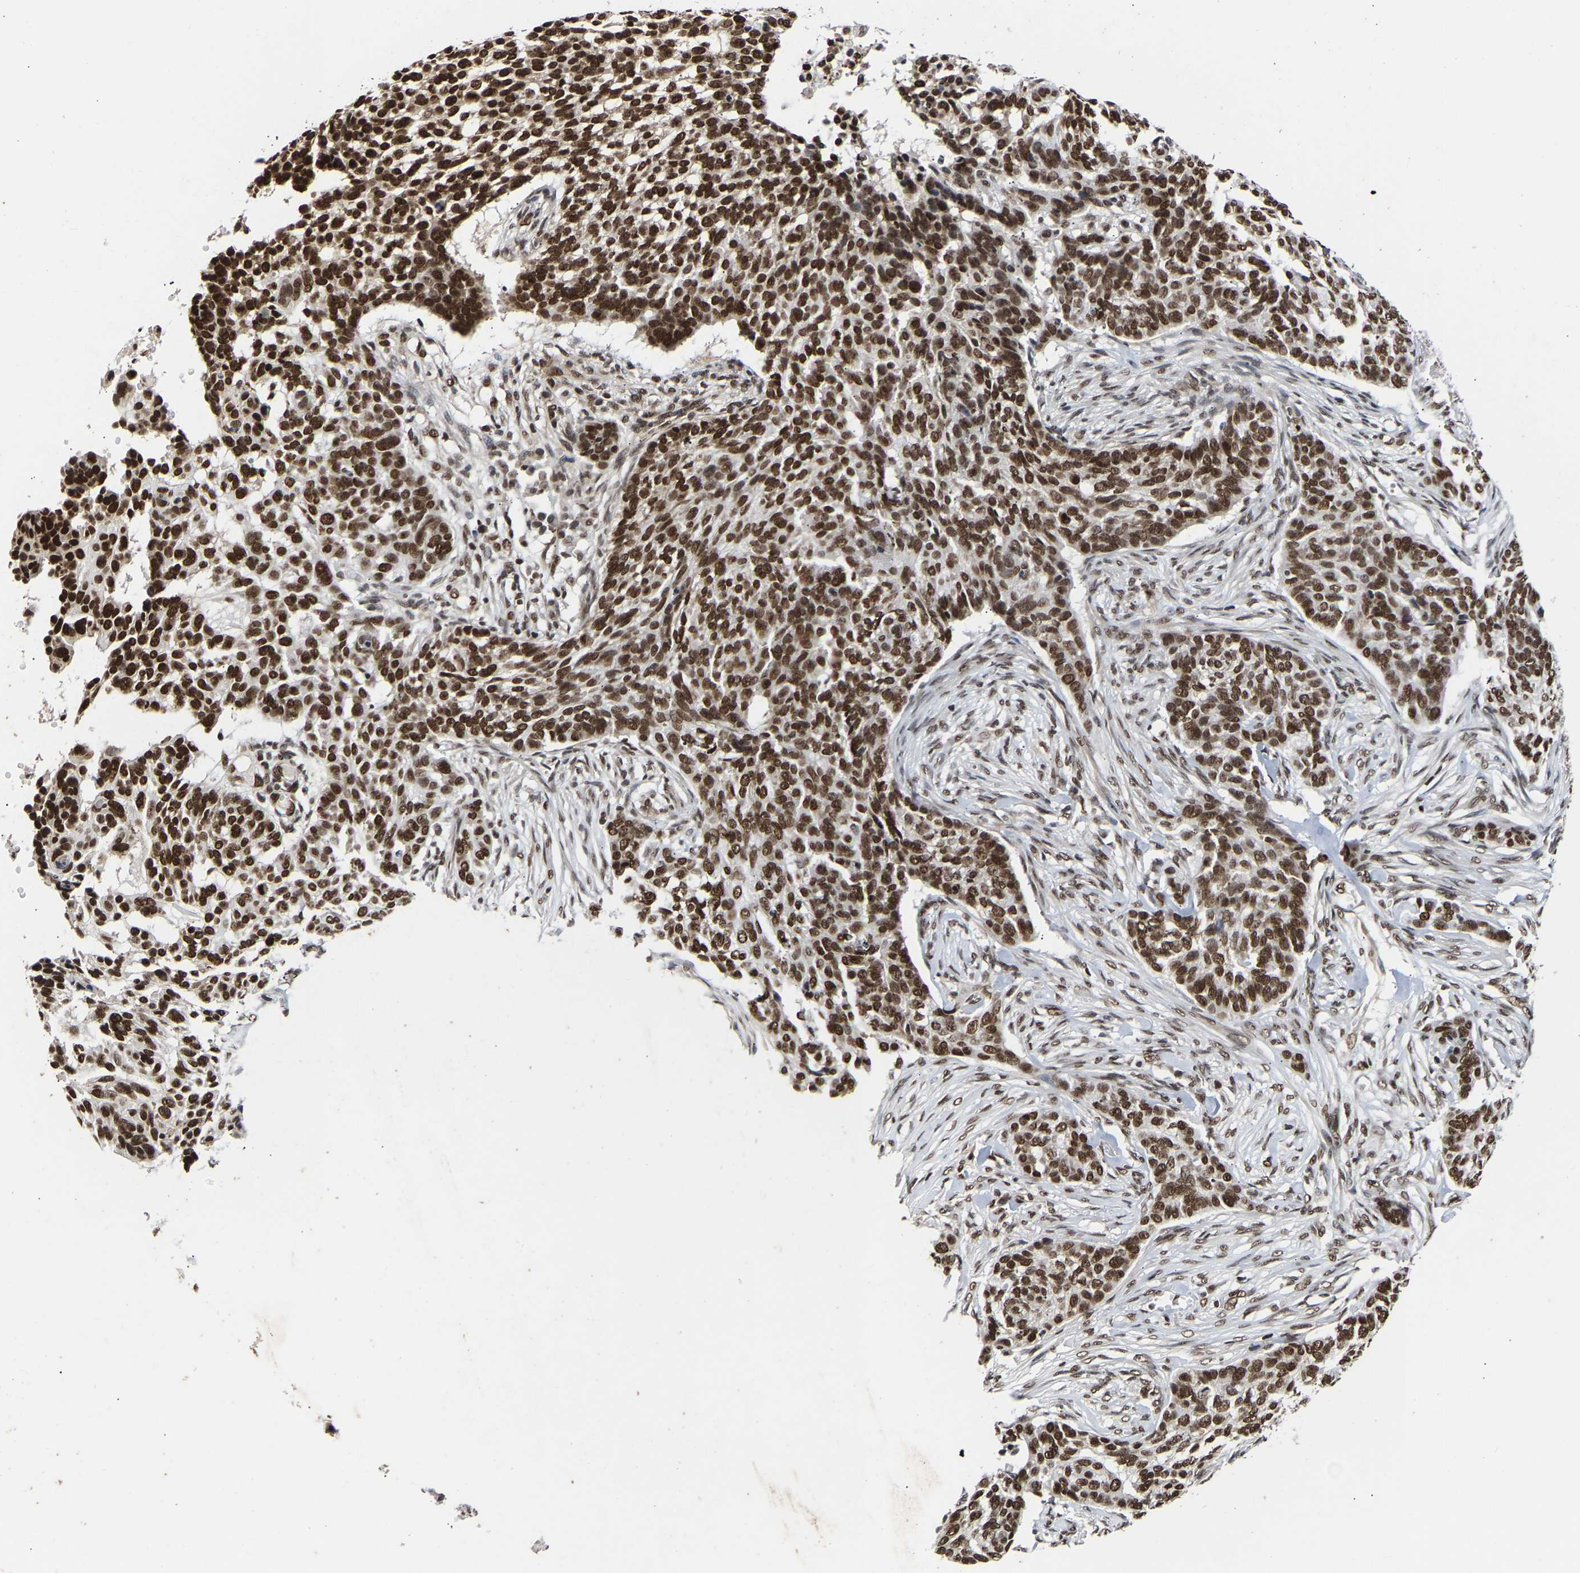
{"staining": {"intensity": "strong", "quantity": ">75%", "location": "nuclear"}, "tissue": "skin cancer", "cell_type": "Tumor cells", "image_type": "cancer", "snomed": [{"axis": "morphology", "description": "Basal cell carcinoma"}, {"axis": "topography", "description": "Skin"}], "caption": "Tumor cells reveal high levels of strong nuclear expression in approximately >75% of cells in human basal cell carcinoma (skin).", "gene": "PSIP1", "patient": {"sex": "male", "age": 85}}